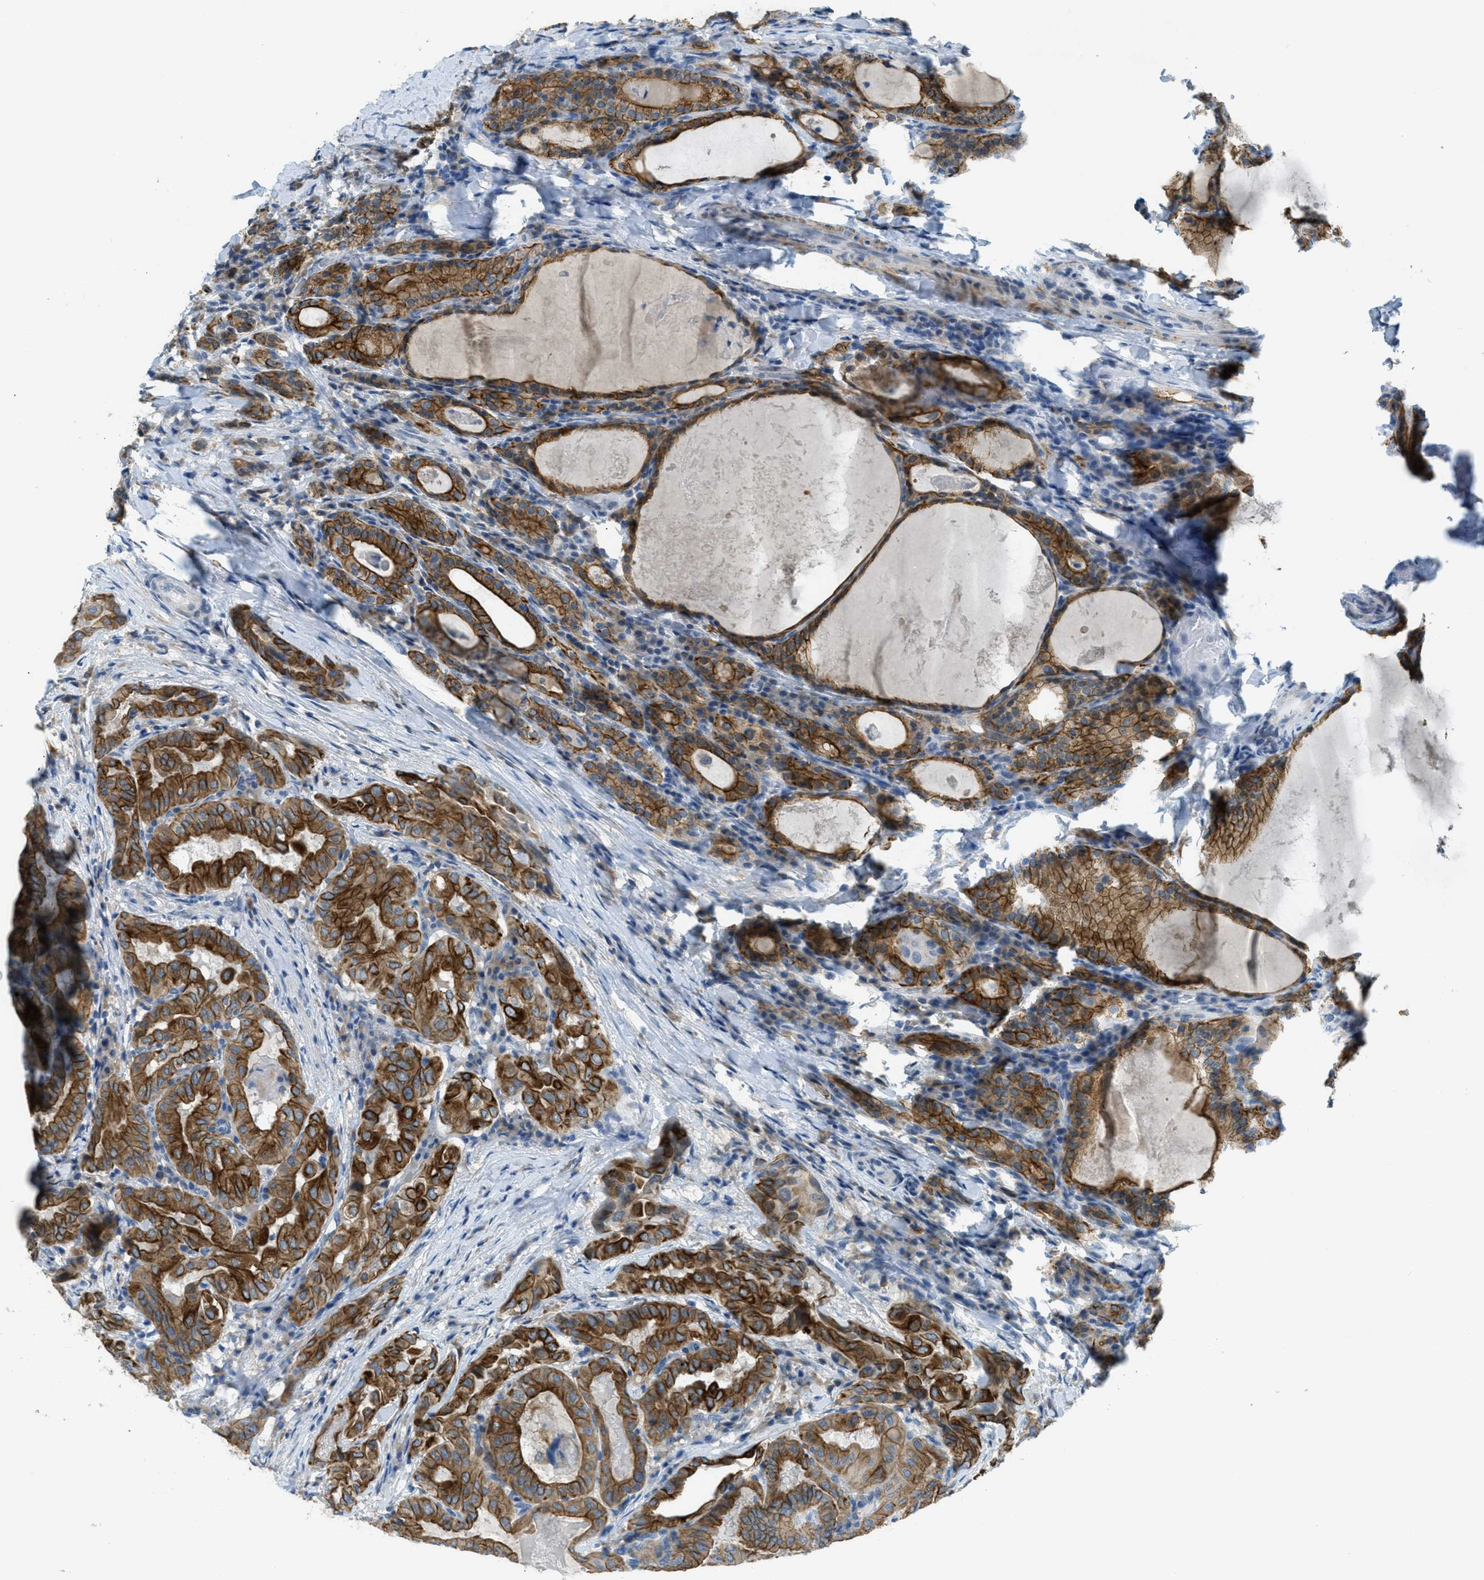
{"staining": {"intensity": "strong", "quantity": ">75%", "location": "cytoplasmic/membranous"}, "tissue": "thyroid cancer", "cell_type": "Tumor cells", "image_type": "cancer", "snomed": [{"axis": "morphology", "description": "Papillary adenocarcinoma, NOS"}, {"axis": "topography", "description": "Thyroid gland"}], "caption": "Thyroid cancer (papillary adenocarcinoma) stained with DAB (3,3'-diaminobenzidine) IHC shows high levels of strong cytoplasmic/membranous staining in about >75% of tumor cells.", "gene": "KLHL8", "patient": {"sex": "female", "age": 42}}